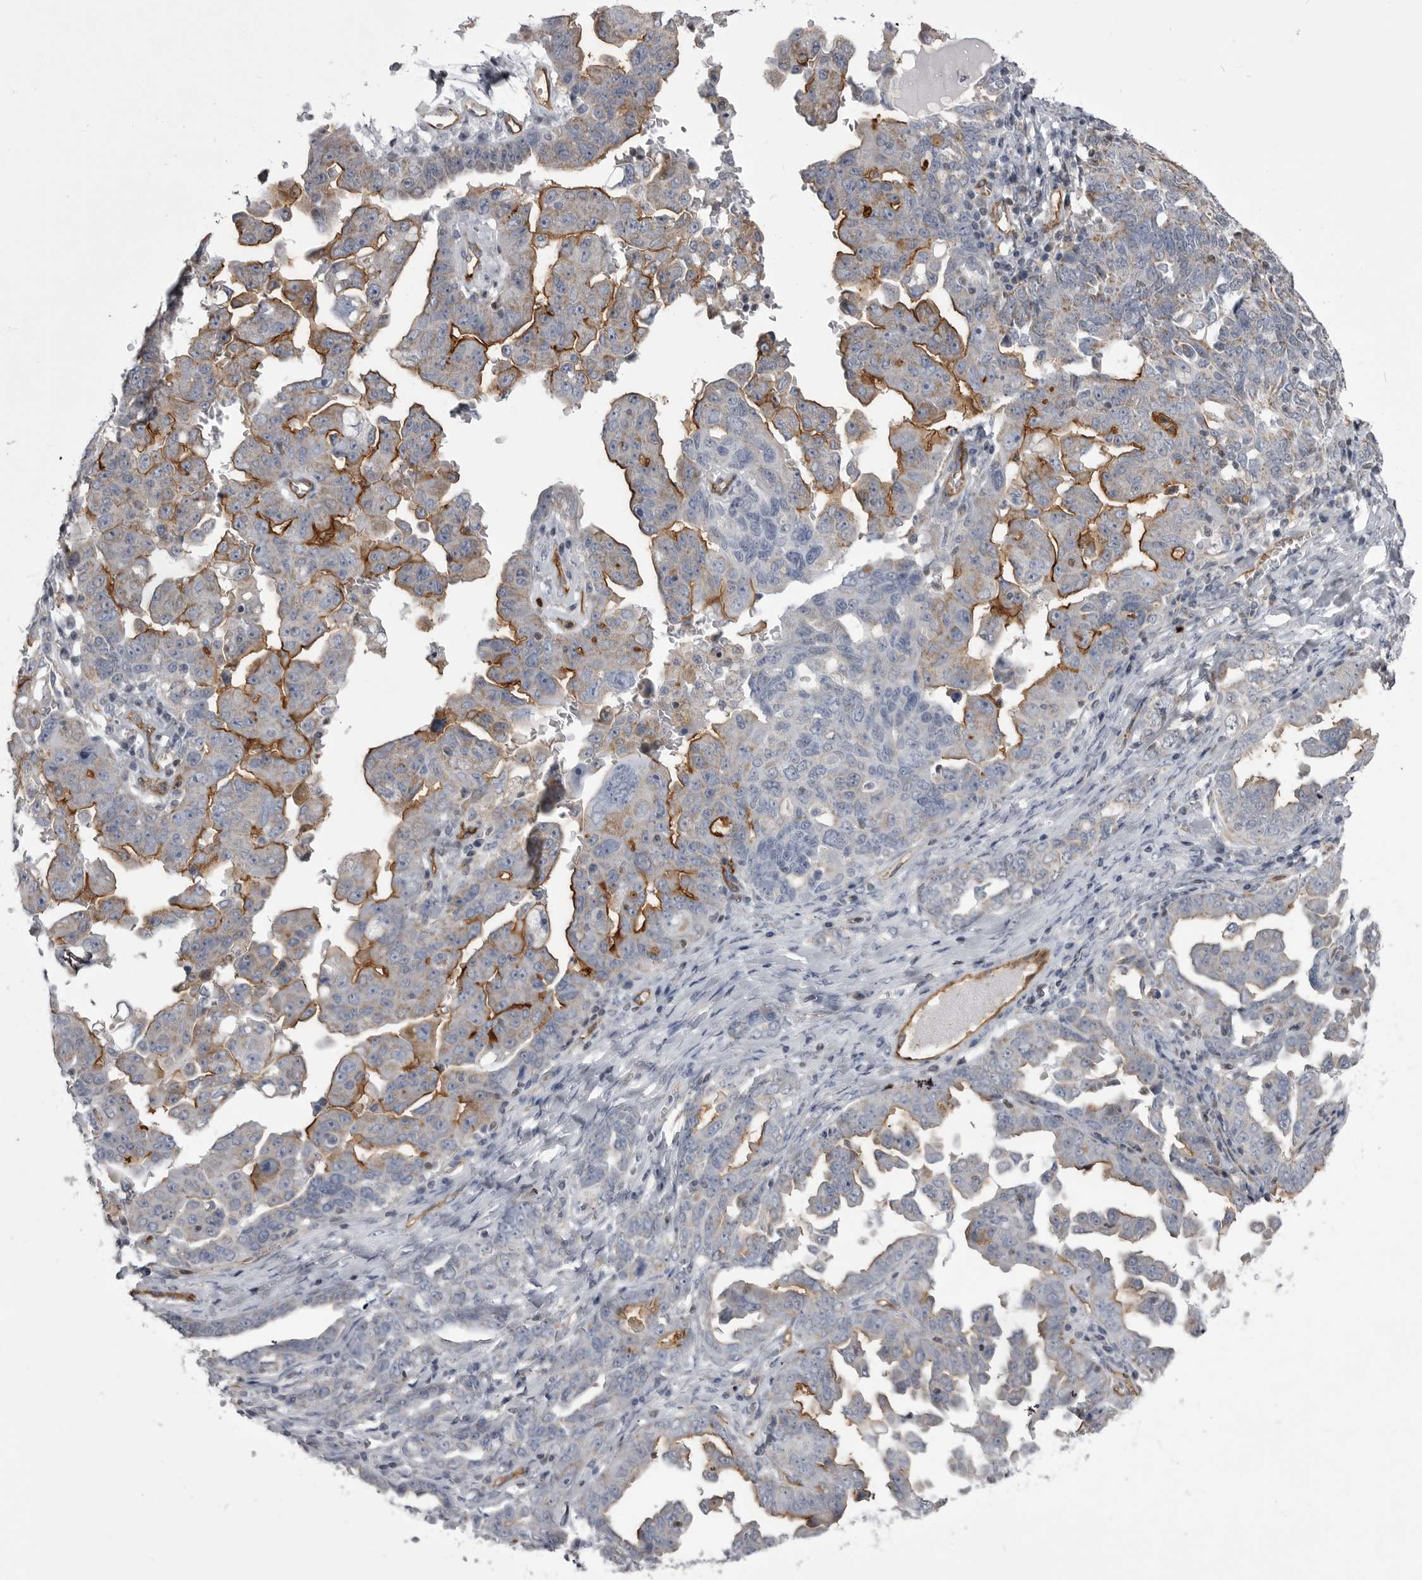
{"staining": {"intensity": "strong", "quantity": "<25%", "location": "cytoplasmic/membranous"}, "tissue": "ovarian cancer", "cell_type": "Tumor cells", "image_type": "cancer", "snomed": [{"axis": "morphology", "description": "Carcinoma, endometroid"}, {"axis": "topography", "description": "Ovary"}], "caption": "There is medium levels of strong cytoplasmic/membranous expression in tumor cells of endometroid carcinoma (ovarian), as demonstrated by immunohistochemical staining (brown color).", "gene": "OPLAH", "patient": {"sex": "female", "age": 62}}